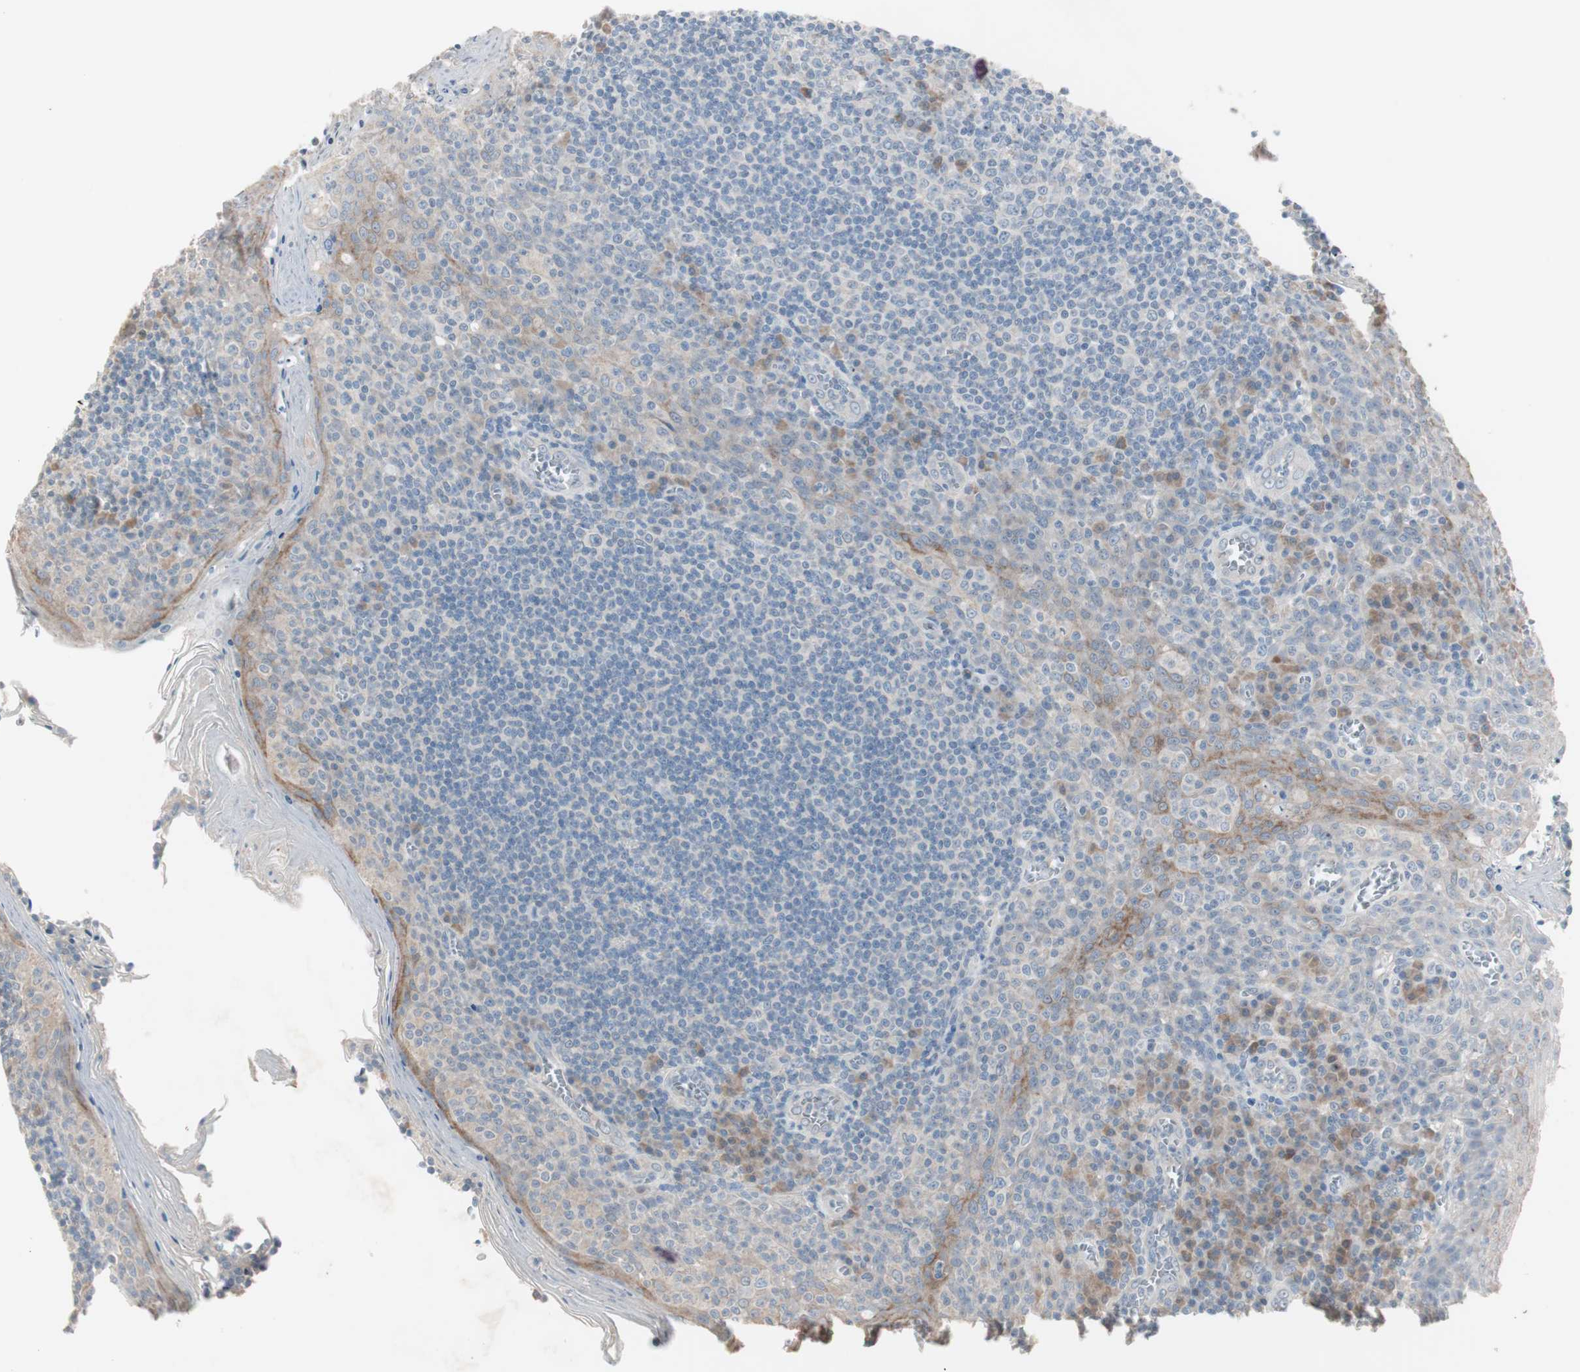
{"staining": {"intensity": "moderate", "quantity": "<25%", "location": "cytoplasmic/membranous"}, "tissue": "tonsil", "cell_type": "Germinal center cells", "image_type": "normal", "snomed": [{"axis": "morphology", "description": "Normal tissue, NOS"}, {"axis": "topography", "description": "Tonsil"}], "caption": "Moderate cytoplasmic/membranous expression for a protein is present in about <25% of germinal center cells of normal tonsil using immunohistochemistry (IHC).", "gene": "KHK", "patient": {"sex": "male", "age": 31}}